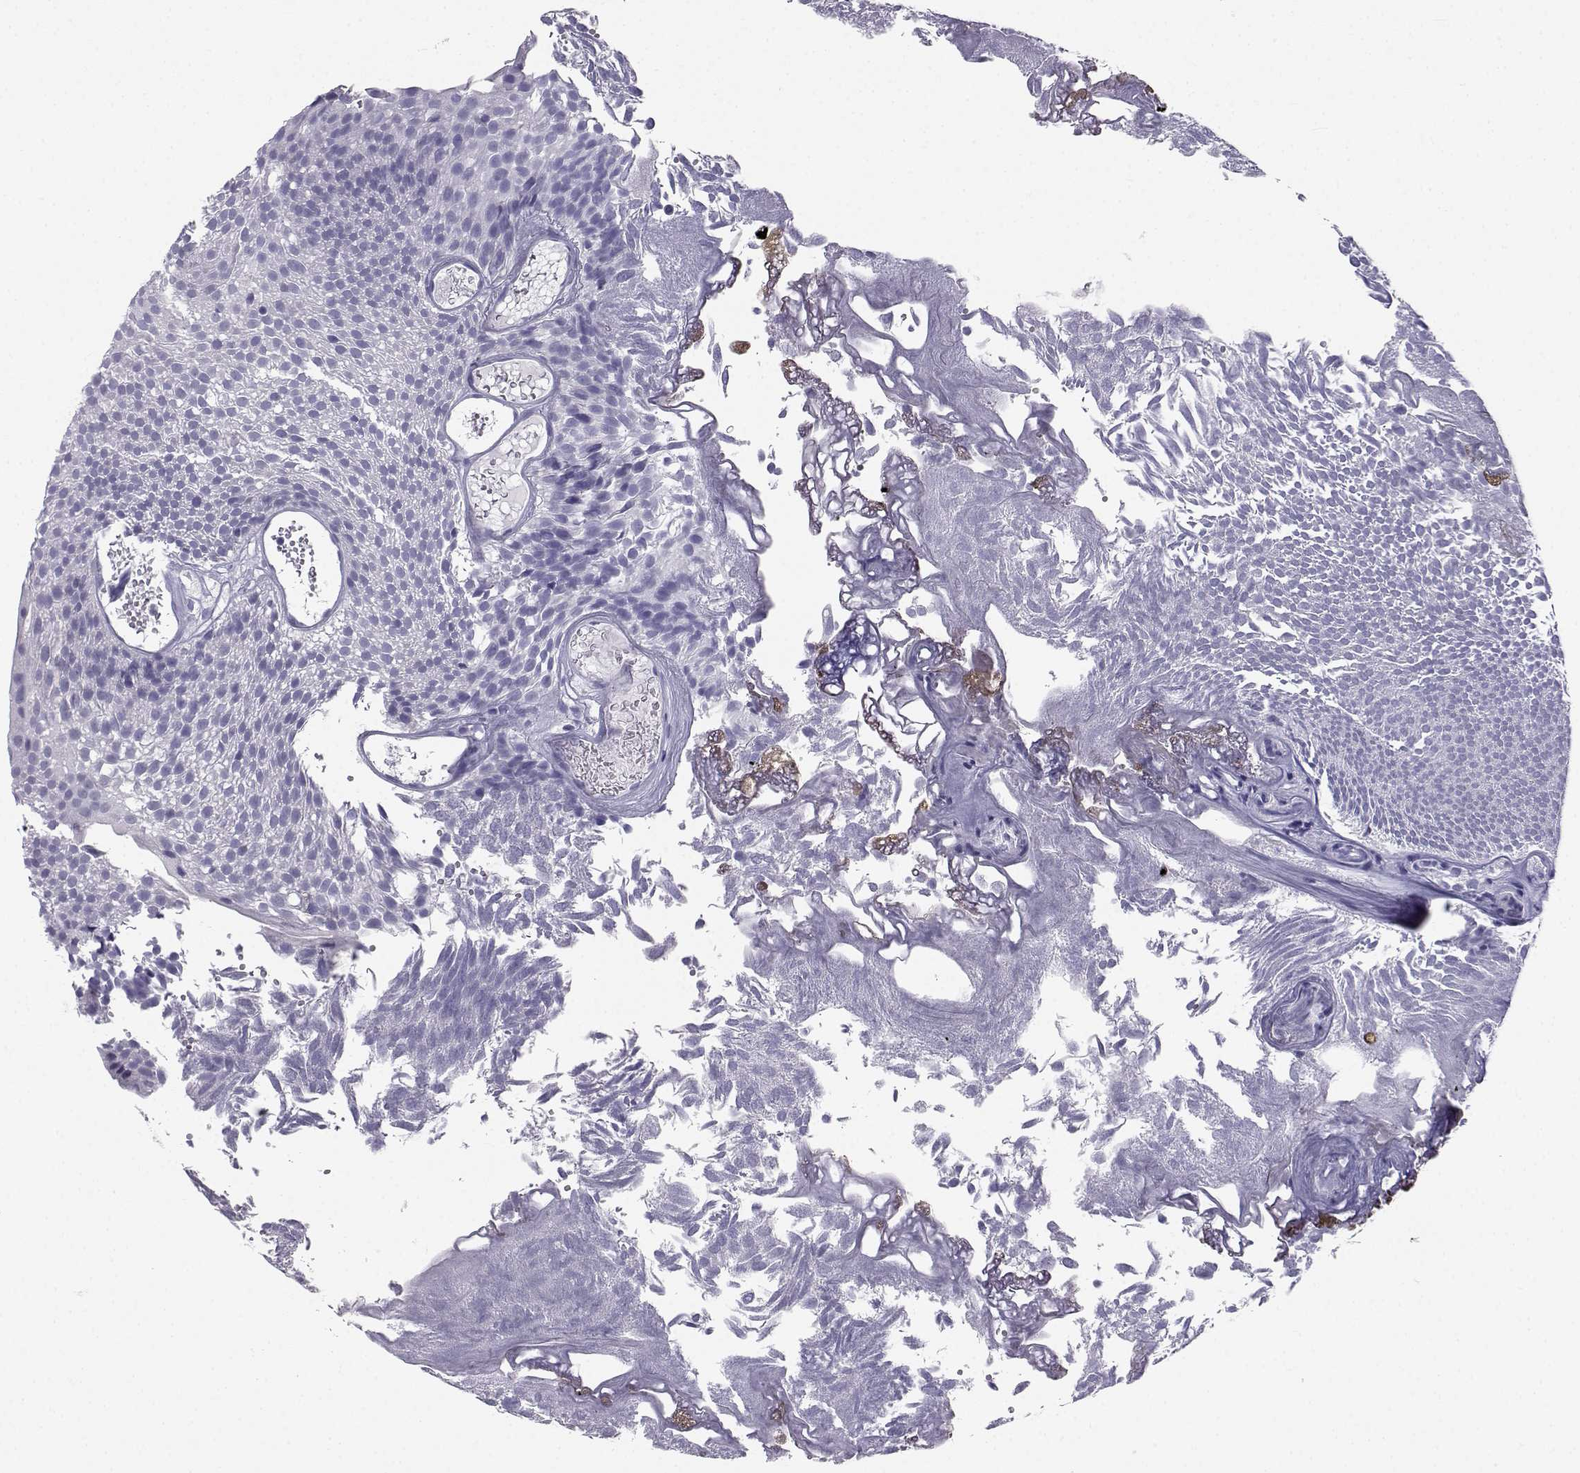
{"staining": {"intensity": "negative", "quantity": "none", "location": "none"}, "tissue": "urothelial cancer", "cell_type": "Tumor cells", "image_type": "cancer", "snomed": [{"axis": "morphology", "description": "Urothelial carcinoma, Low grade"}, {"axis": "topography", "description": "Urinary bladder"}], "caption": "DAB (3,3'-diaminobenzidine) immunohistochemical staining of human urothelial cancer displays no significant positivity in tumor cells.", "gene": "PCSK1N", "patient": {"sex": "male", "age": 52}}